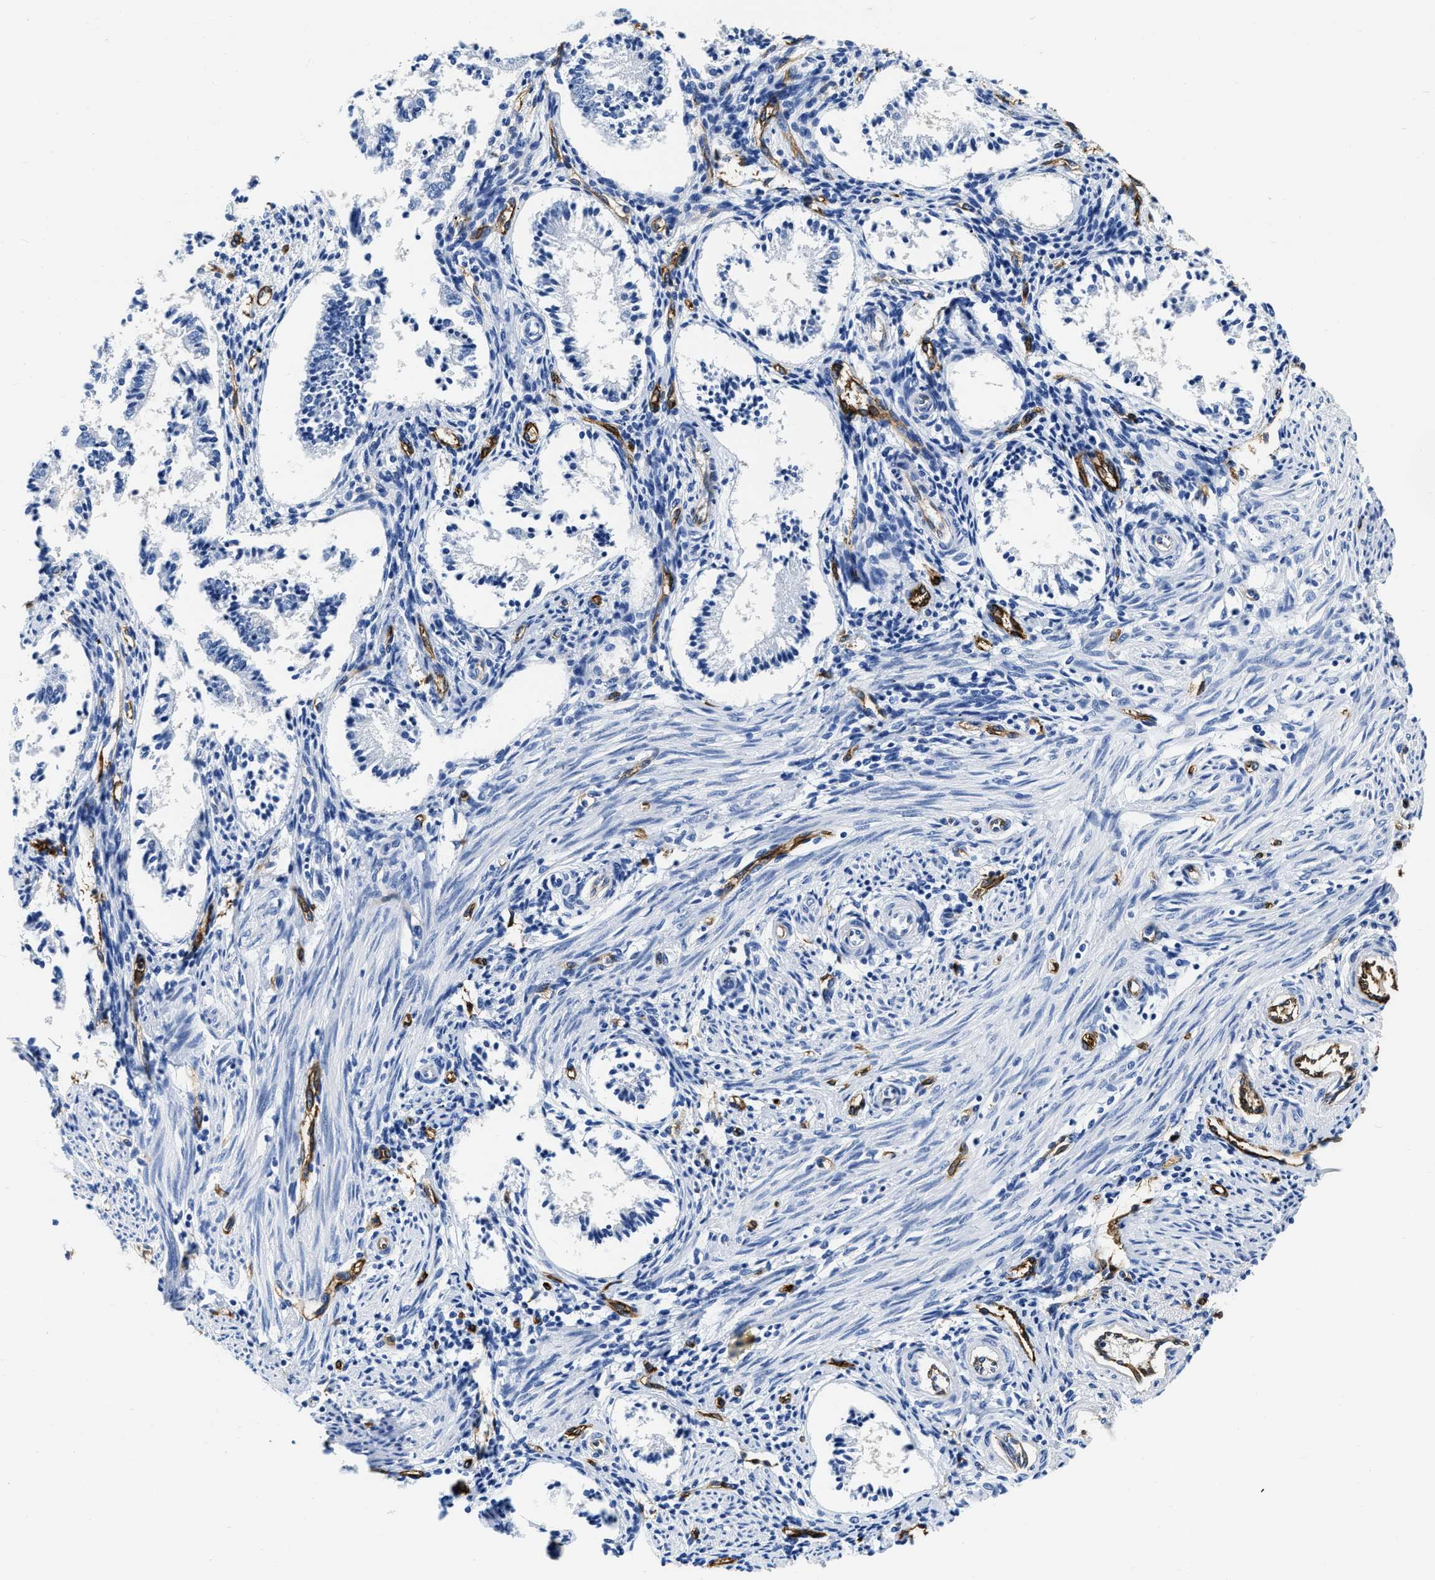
{"staining": {"intensity": "negative", "quantity": "none", "location": "none"}, "tissue": "endometrium", "cell_type": "Cells in endometrial stroma", "image_type": "normal", "snomed": [{"axis": "morphology", "description": "Normal tissue, NOS"}, {"axis": "topography", "description": "Endometrium"}], "caption": "An image of human endometrium is negative for staining in cells in endometrial stroma. (DAB (3,3'-diaminobenzidine) IHC, high magnification).", "gene": "TVP23B", "patient": {"sex": "female", "age": 42}}